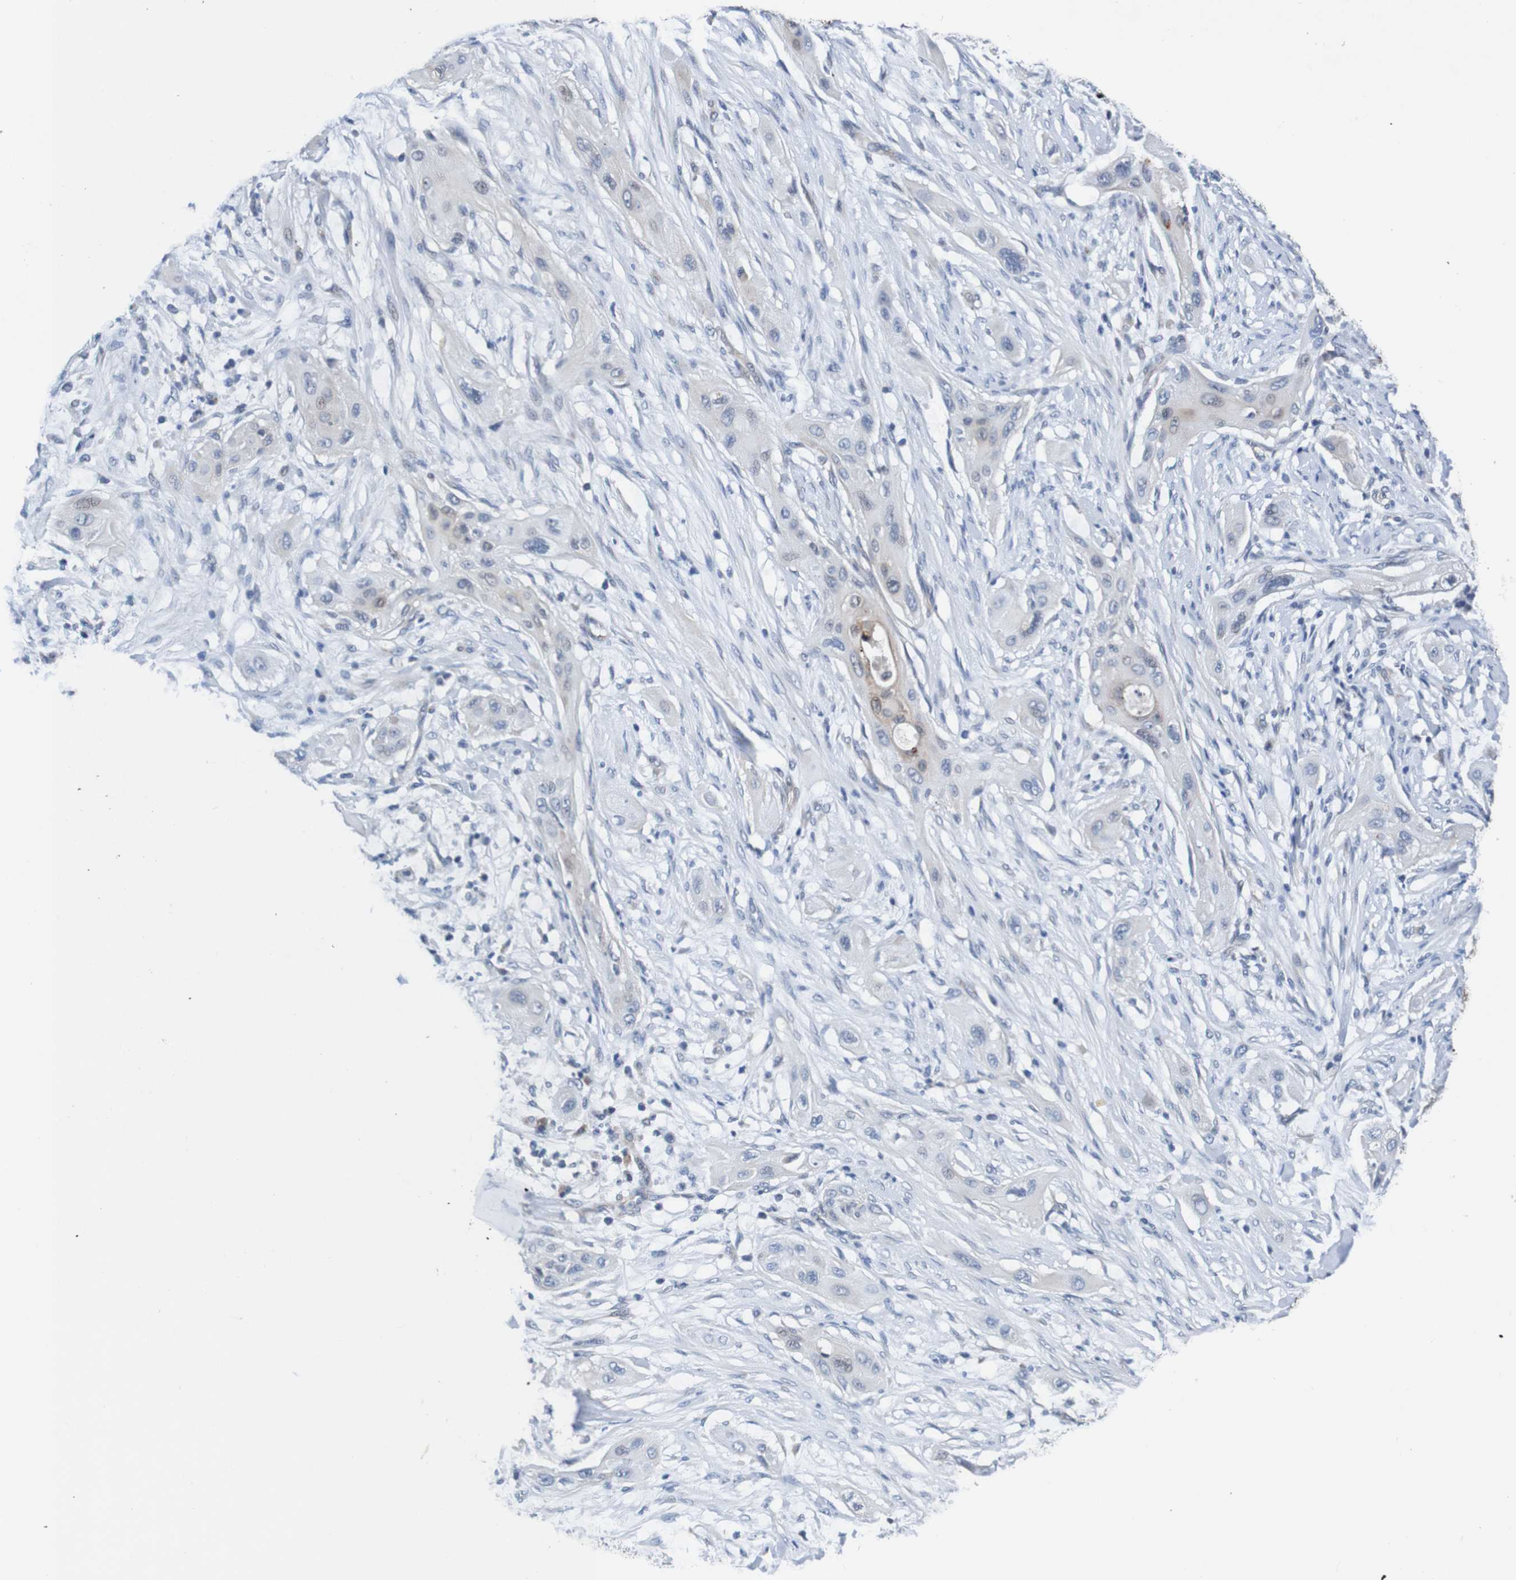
{"staining": {"intensity": "negative", "quantity": "none", "location": "none"}, "tissue": "lung cancer", "cell_type": "Tumor cells", "image_type": "cancer", "snomed": [{"axis": "morphology", "description": "Squamous cell carcinoma, NOS"}, {"axis": "topography", "description": "Lung"}], "caption": "Protein analysis of lung cancer (squamous cell carcinoma) exhibits no significant staining in tumor cells.", "gene": "CPED1", "patient": {"sex": "female", "age": 47}}